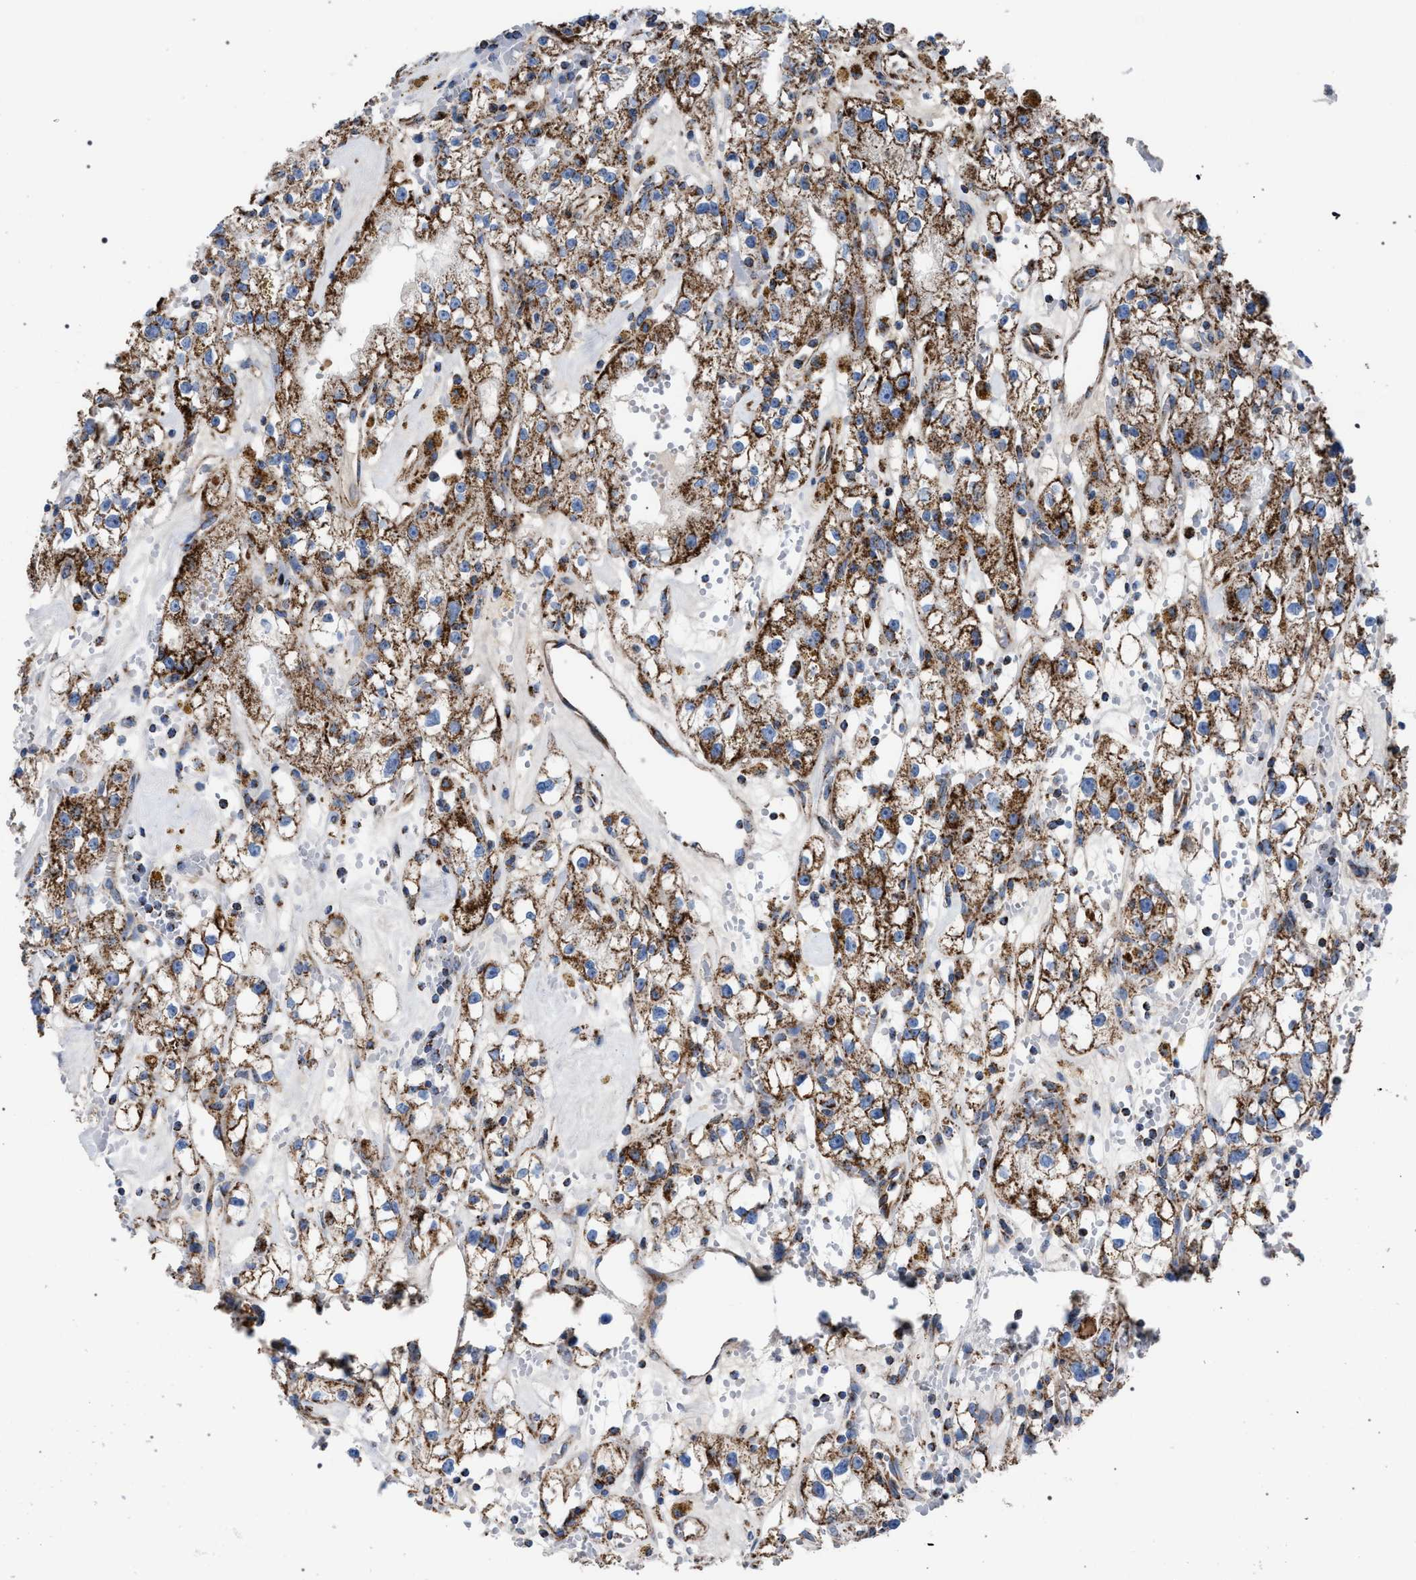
{"staining": {"intensity": "moderate", "quantity": ">75%", "location": "cytoplasmic/membranous"}, "tissue": "renal cancer", "cell_type": "Tumor cells", "image_type": "cancer", "snomed": [{"axis": "morphology", "description": "Adenocarcinoma, NOS"}, {"axis": "topography", "description": "Kidney"}], "caption": "A medium amount of moderate cytoplasmic/membranous staining is appreciated in approximately >75% of tumor cells in renal cancer tissue.", "gene": "VPS13A", "patient": {"sex": "male", "age": 56}}